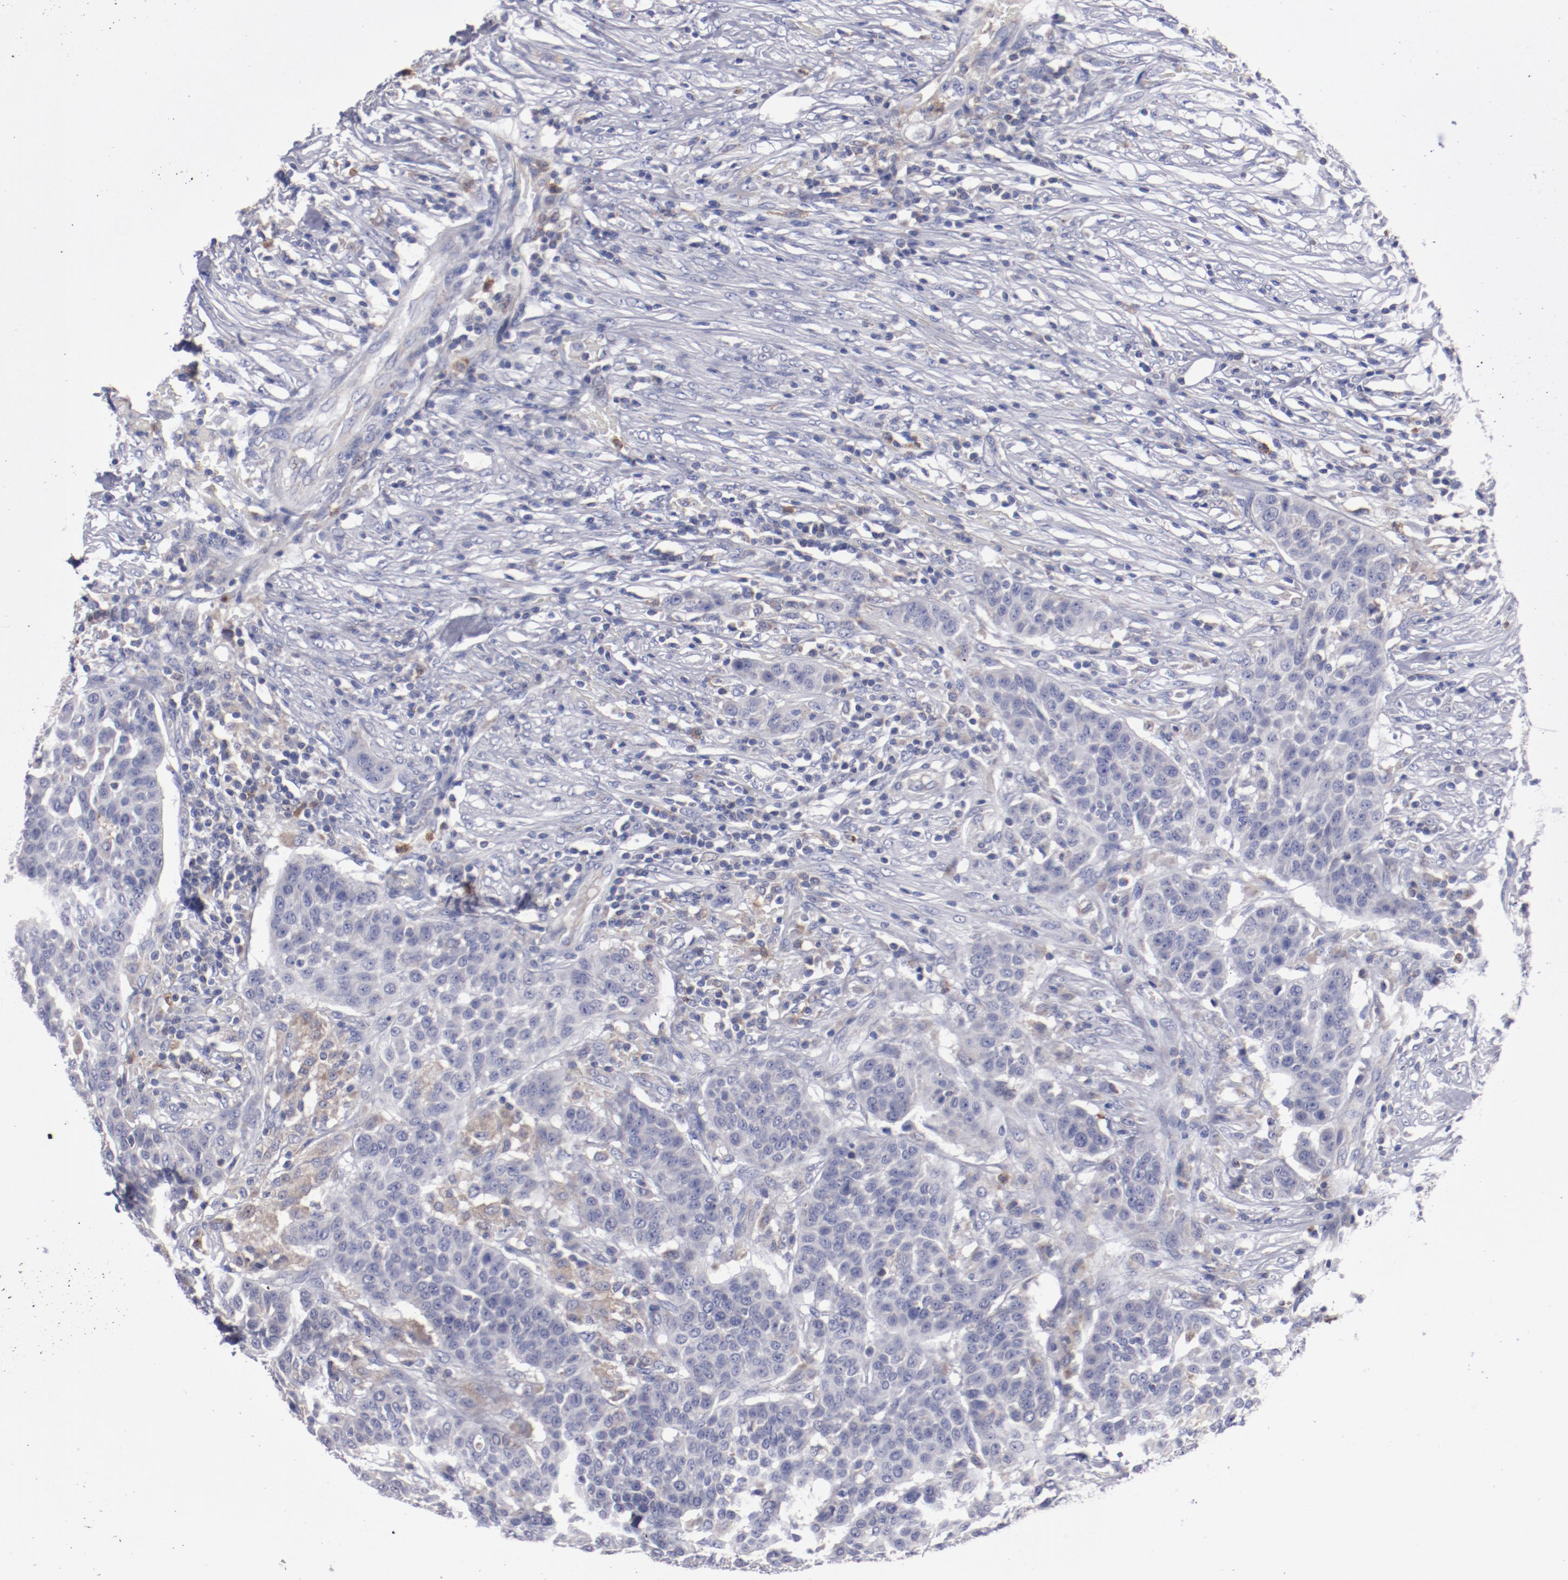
{"staining": {"intensity": "weak", "quantity": ">75%", "location": "cytoplasmic/membranous"}, "tissue": "urothelial cancer", "cell_type": "Tumor cells", "image_type": "cancer", "snomed": [{"axis": "morphology", "description": "Urothelial carcinoma, High grade"}, {"axis": "topography", "description": "Urinary bladder"}], "caption": "High-power microscopy captured an IHC image of high-grade urothelial carcinoma, revealing weak cytoplasmic/membranous expression in about >75% of tumor cells.", "gene": "FGR", "patient": {"sex": "male", "age": 74}}